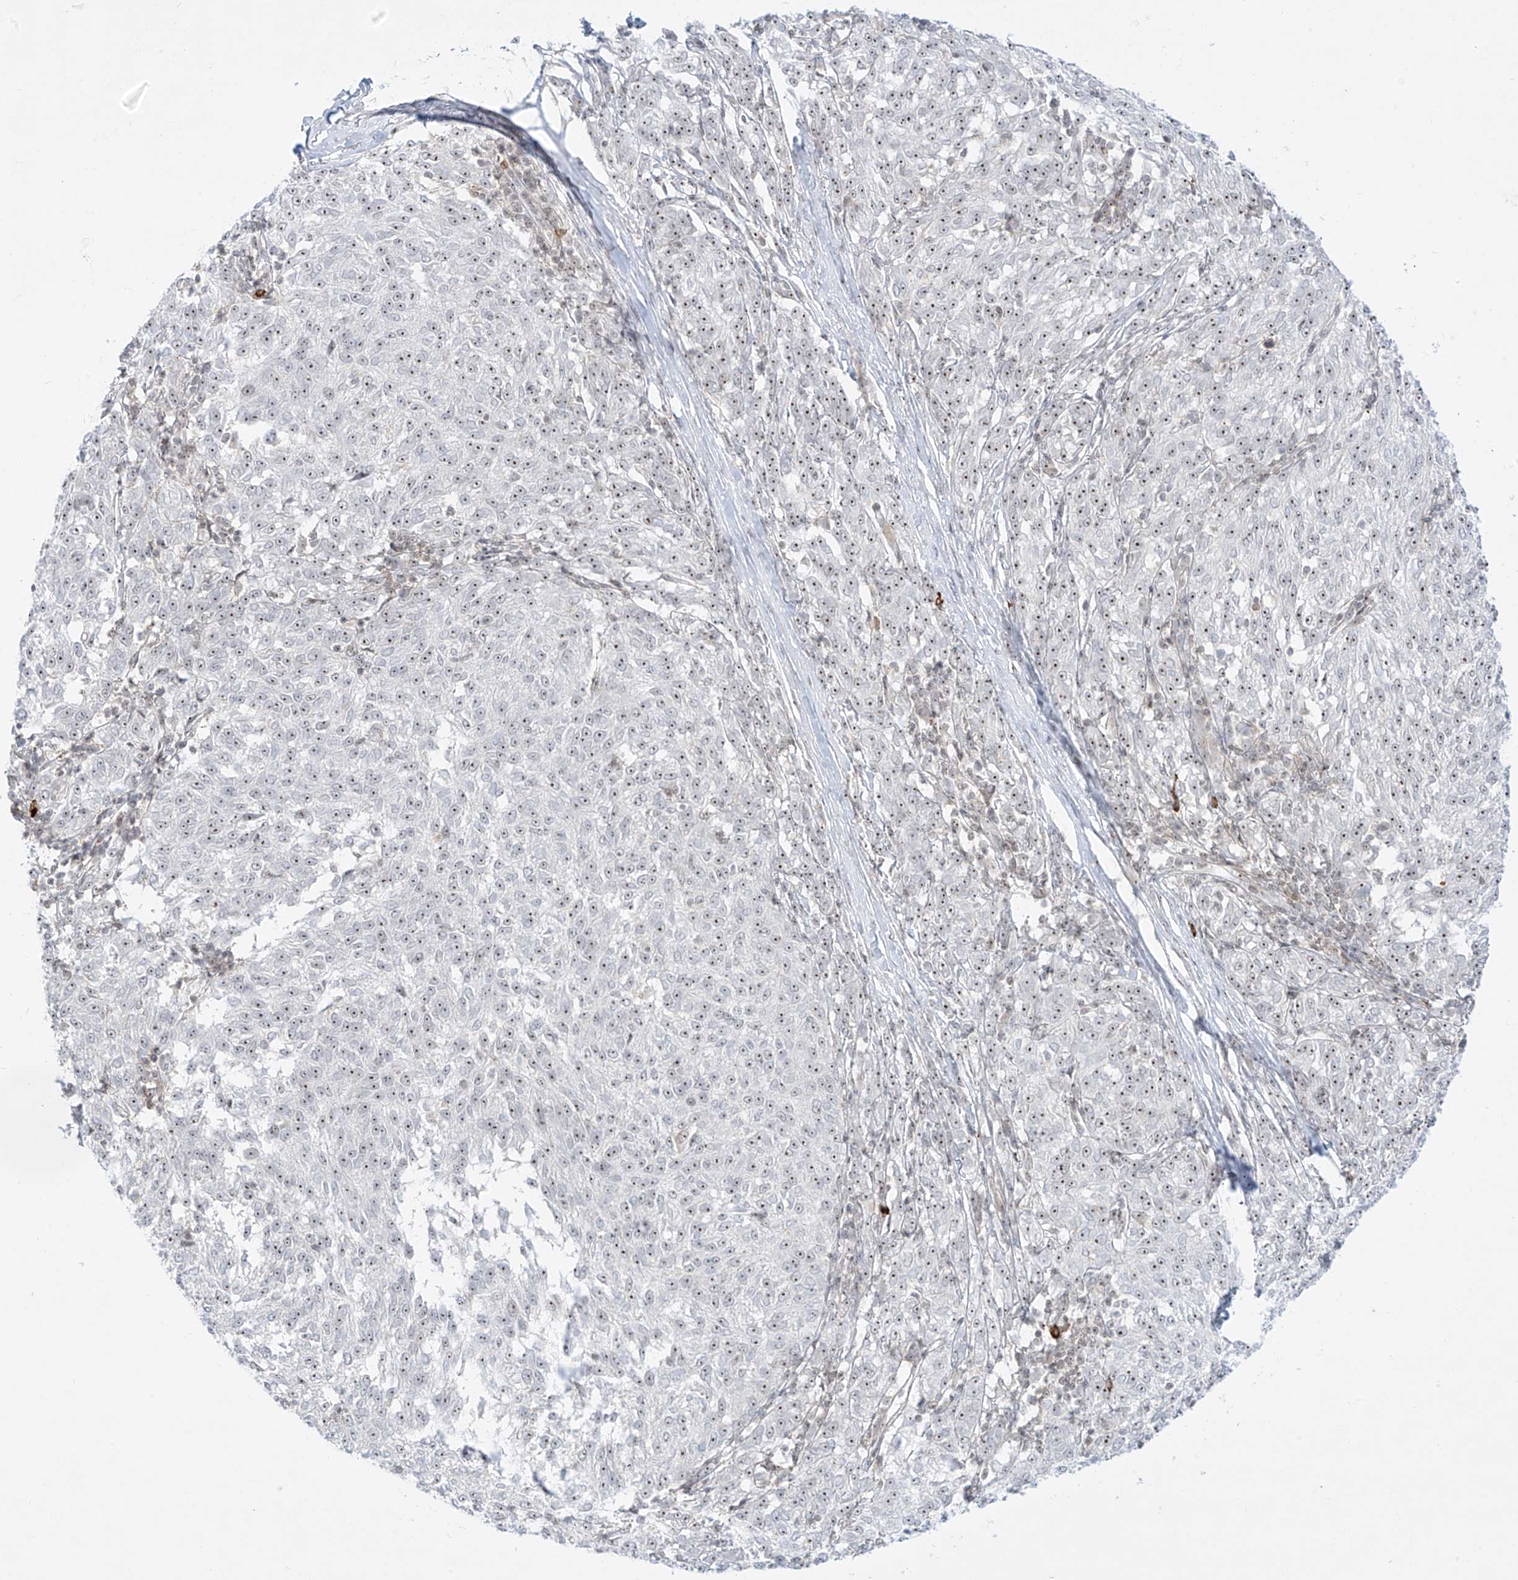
{"staining": {"intensity": "negative", "quantity": "none", "location": "none"}, "tissue": "melanoma", "cell_type": "Tumor cells", "image_type": "cancer", "snomed": [{"axis": "morphology", "description": "Malignant melanoma, NOS"}, {"axis": "topography", "description": "Skin"}], "caption": "Histopathology image shows no protein staining in tumor cells of malignant melanoma tissue.", "gene": "ZNF512", "patient": {"sex": "female", "age": 72}}